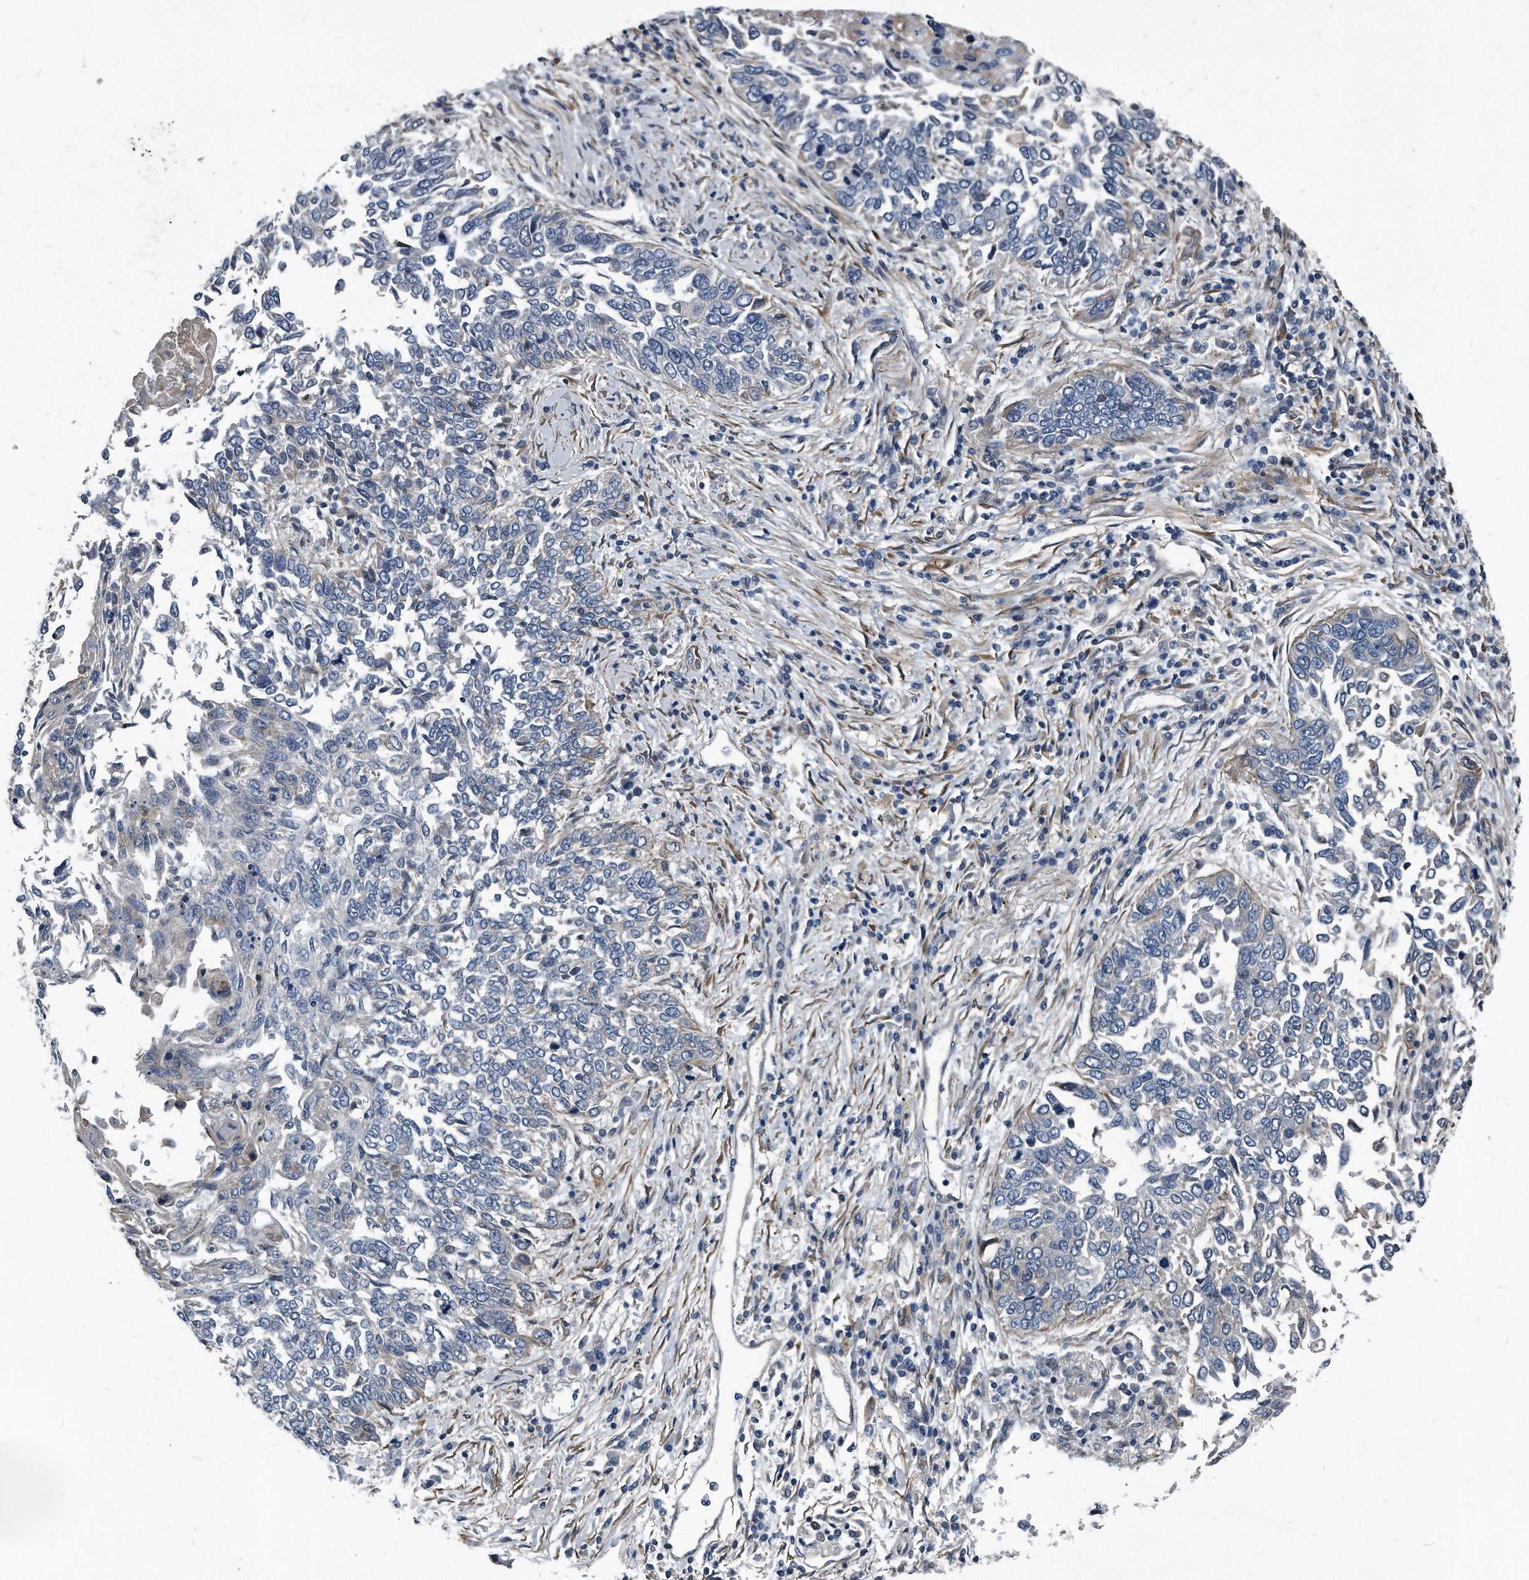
{"staining": {"intensity": "negative", "quantity": "none", "location": "none"}, "tissue": "lung cancer", "cell_type": "Tumor cells", "image_type": "cancer", "snomed": [{"axis": "morphology", "description": "Normal tissue, NOS"}, {"axis": "morphology", "description": "Squamous cell carcinoma, NOS"}, {"axis": "topography", "description": "Cartilage tissue"}, {"axis": "topography", "description": "Bronchus"}, {"axis": "topography", "description": "Lung"}, {"axis": "topography", "description": "Peripheral nerve tissue"}], "caption": "Immunohistochemical staining of human lung cancer reveals no significant staining in tumor cells.", "gene": "PLEC", "patient": {"sex": "female", "age": 49}}